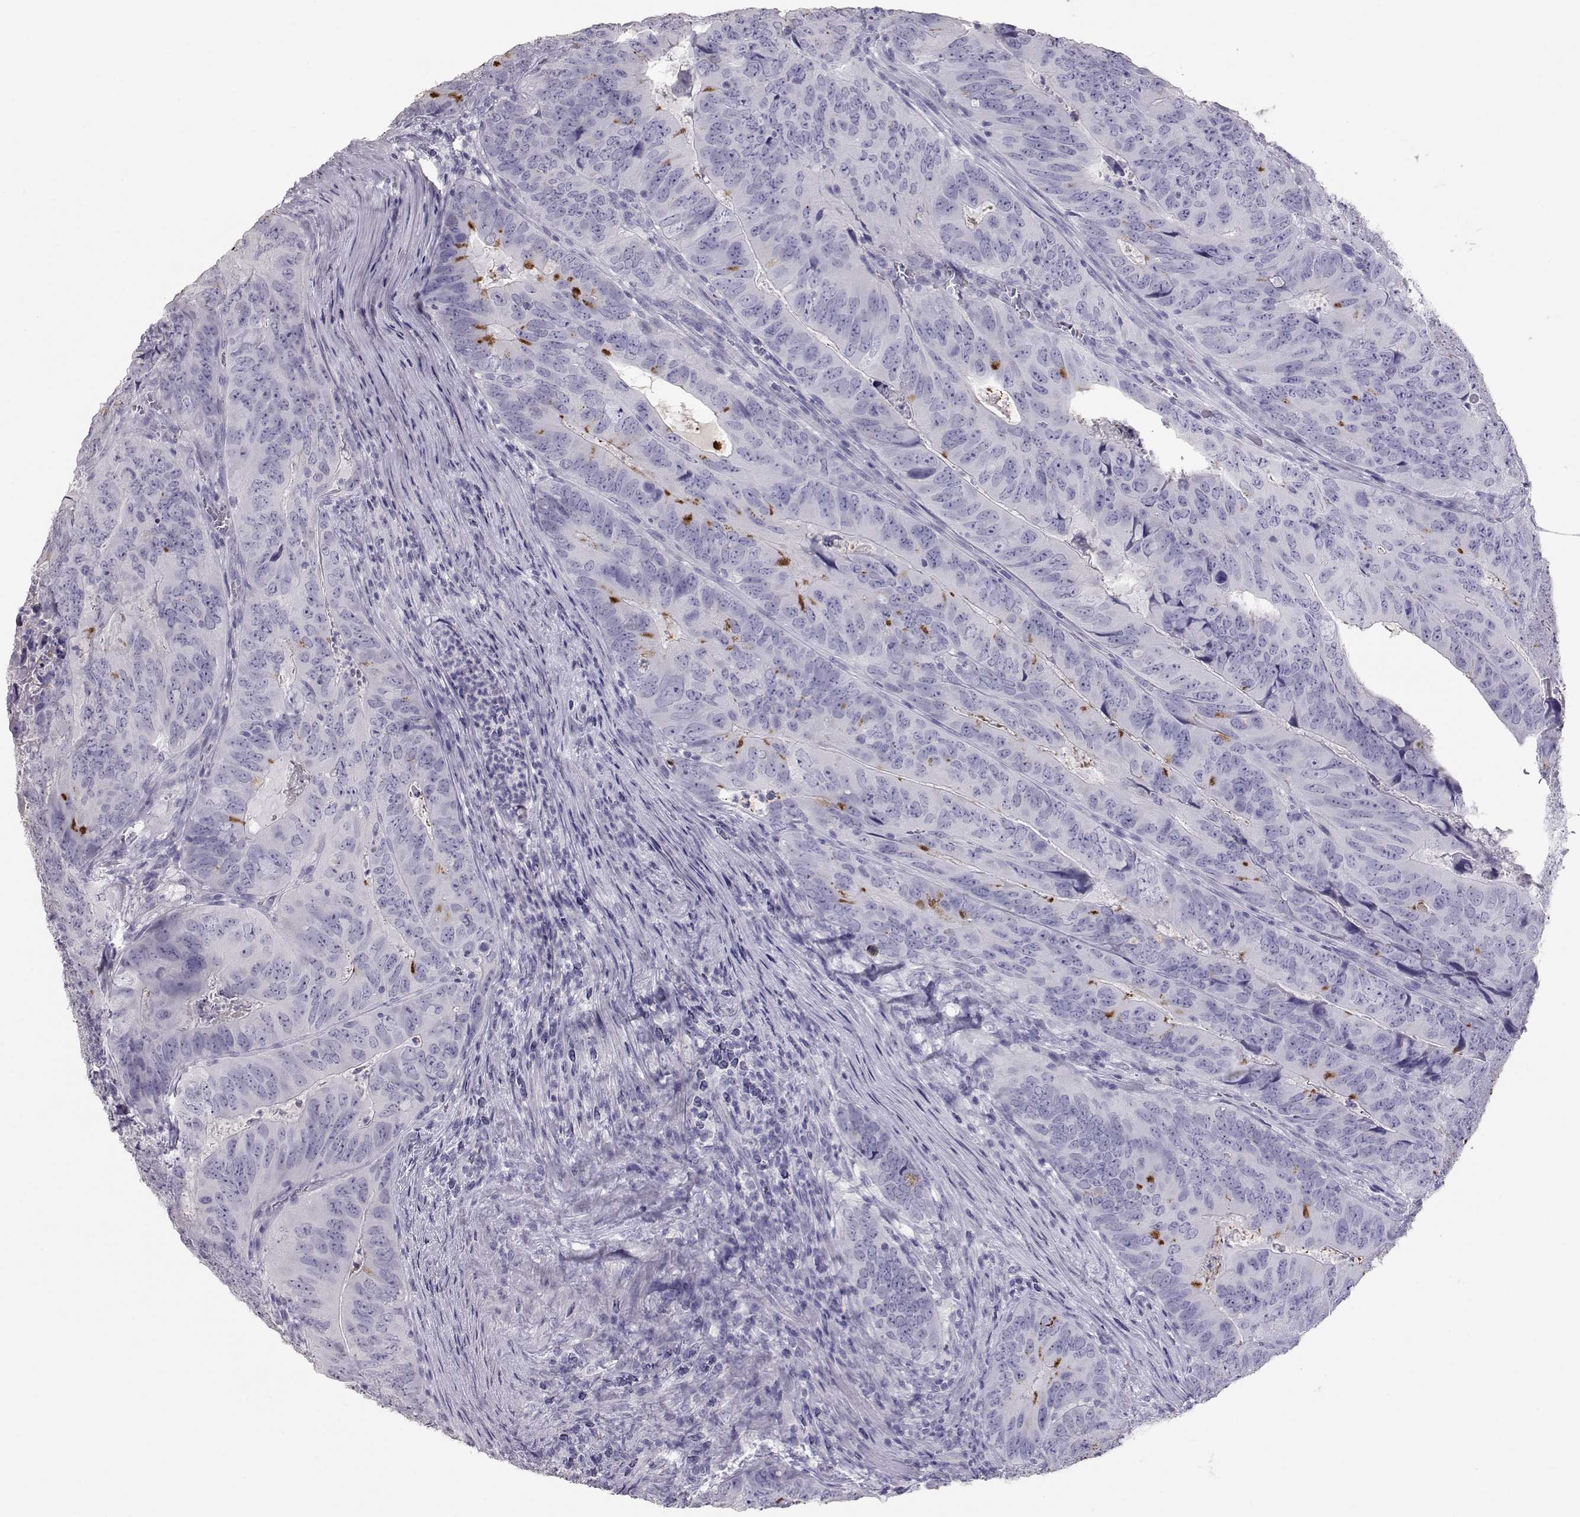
{"staining": {"intensity": "negative", "quantity": "none", "location": "none"}, "tissue": "colorectal cancer", "cell_type": "Tumor cells", "image_type": "cancer", "snomed": [{"axis": "morphology", "description": "Adenocarcinoma, NOS"}, {"axis": "topography", "description": "Colon"}], "caption": "Human adenocarcinoma (colorectal) stained for a protein using IHC demonstrates no positivity in tumor cells.", "gene": "PMCH", "patient": {"sex": "male", "age": 79}}